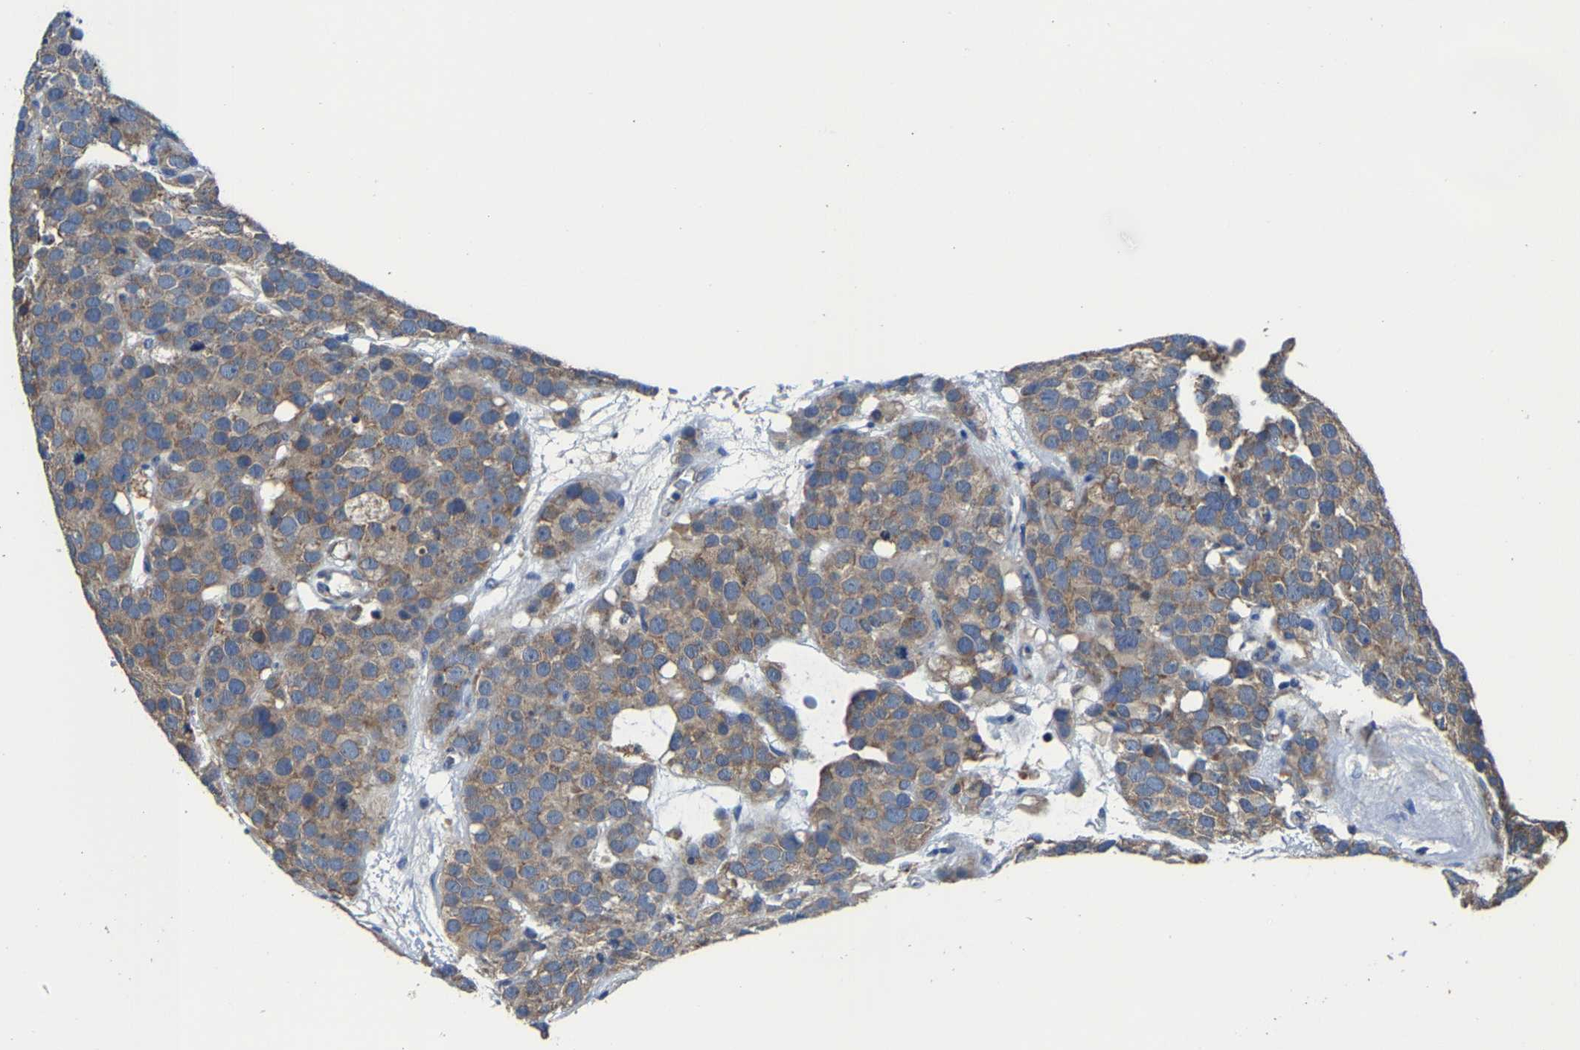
{"staining": {"intensity": "weak", "quantity": ">75%", "location": "cytoplasmic/membranous"}, "tissue": "testis cancer", "cell_type": "Tumor cells", "image_type": "cancer", "snomed": [{"axis": "morphology", "description": "Seminoma, NOS"}, {"axis": "topography", "description": "Testis"}], "caption": "Immunohistochemistry (IHC) of testis cancer shows low levels of weak cytoplasmic/membranous staining in approximately >75% of tumor cells.", "gene": "AGK", "patient": {"sex": "male", "age": 71}}